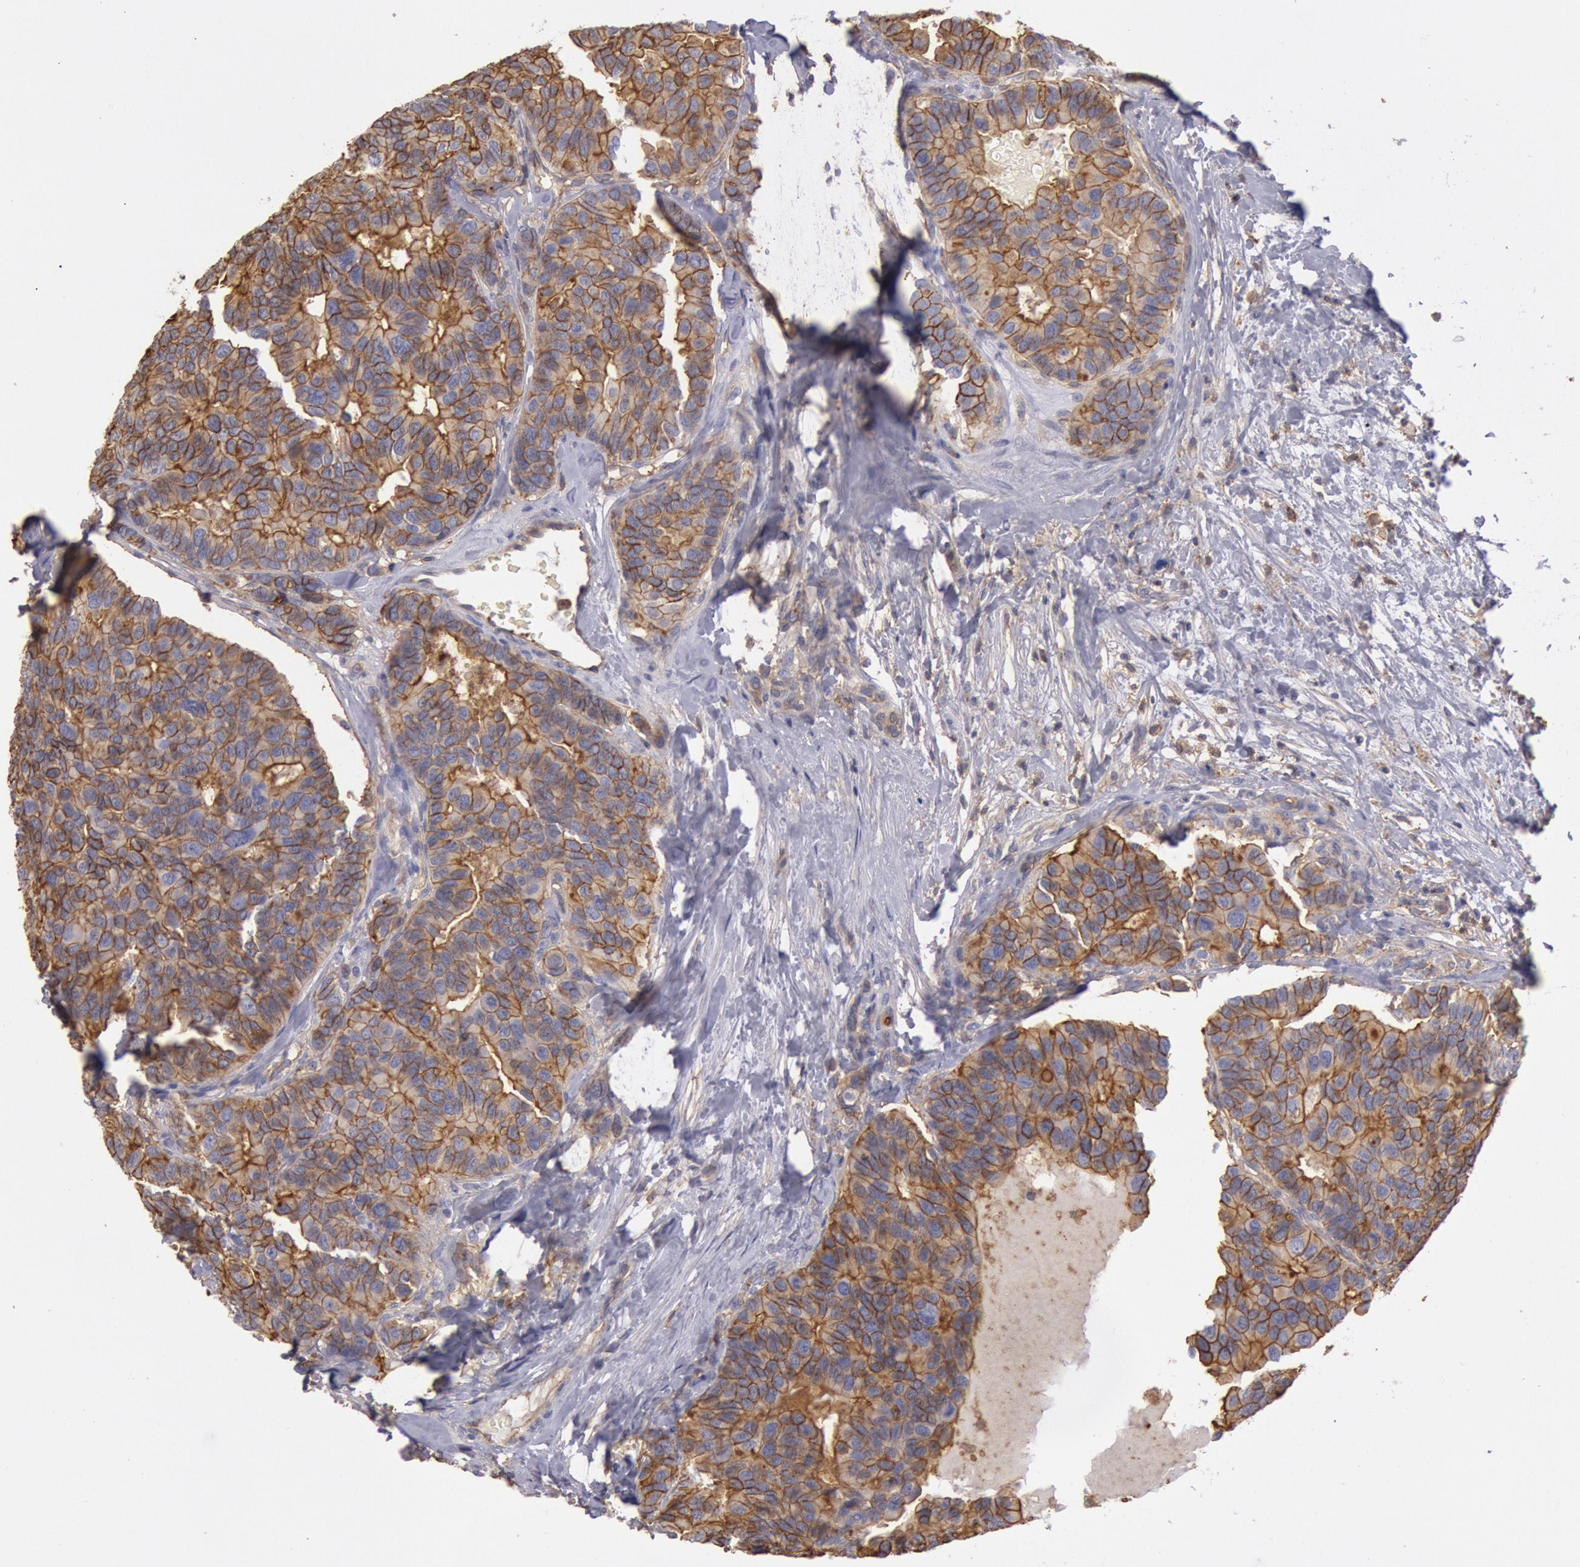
{"staining": {"intensity": "strong", "quantity": ">75%", "location": "cytoplasmic/membranous"}, "tissue": "breast cancer", "cell_type": "Tumor cells", "image_type": "cancer", "snomed": [{"axis": "morphology", "description": "Duct carcinoma"}, {"axis": "topography", "description": "Breast"}], "caption": "The image exhibits immunohistochemical staining of breast cancer (intraductal carcinoma). There is strong cytoplasmic/membranous positivity is seen in about >75% of tumor cells.", "gene": "SNAP23", "patient": {"sex": "female", "age": 69}}